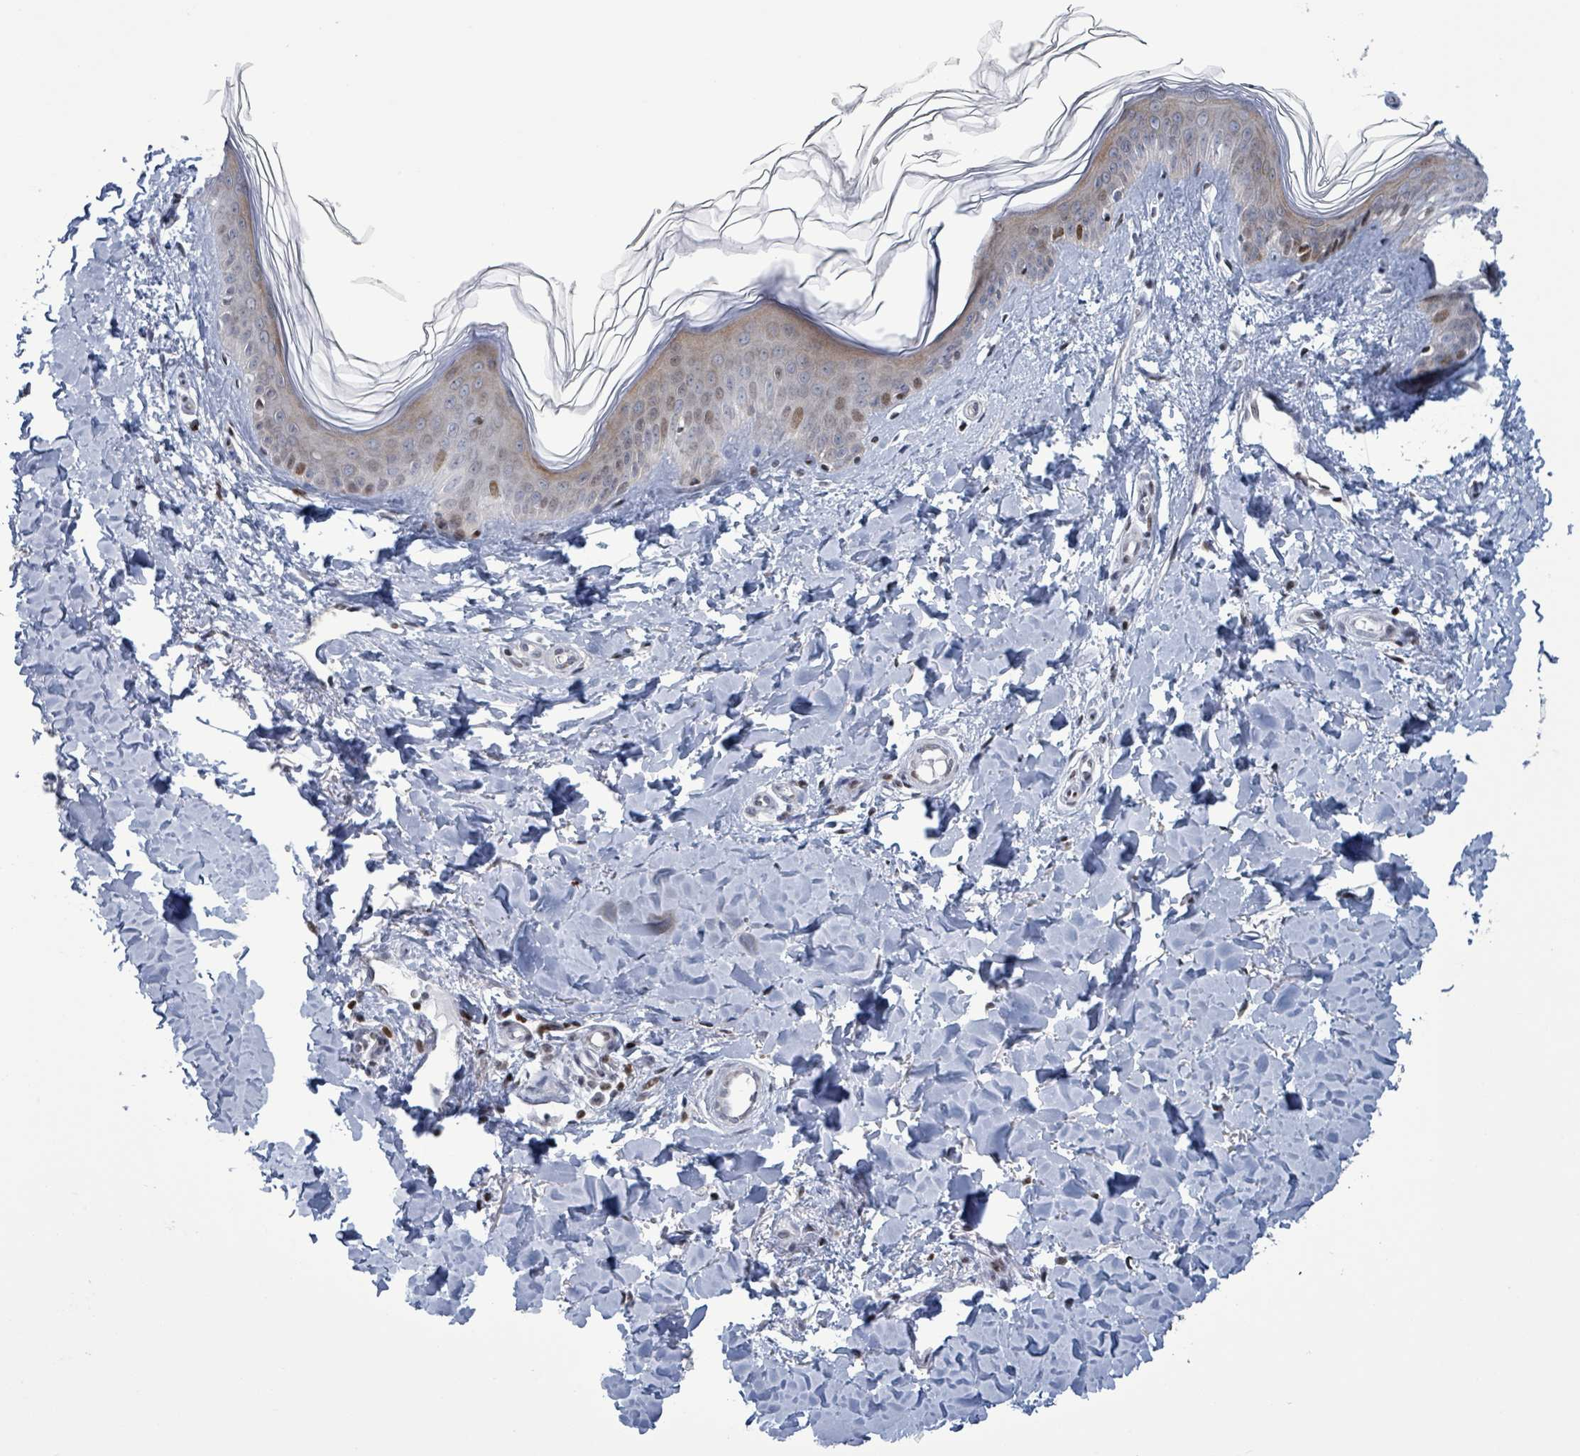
{"staining": {"intensity": "negative", "quantity": "none", "location": "none"}, "tissue": "skin", "cell_type": "Fibroblasts", "image_type": "normal", "snomed": [{"axis": "morphology", "description": "Normal tissue, NOS"}, {"axis": "topography", "description": "Skin"}], "caption": "Skin was stained to show a protein in brown. There is no significant staining in fibroblasts. (DAB (3,3'-diaminobenzidine) immunohistochemistry visualized using brightfield microscopy, high magnification).", "gene": "FNDC4", "patient": {"sex": "female", "age": 41}}